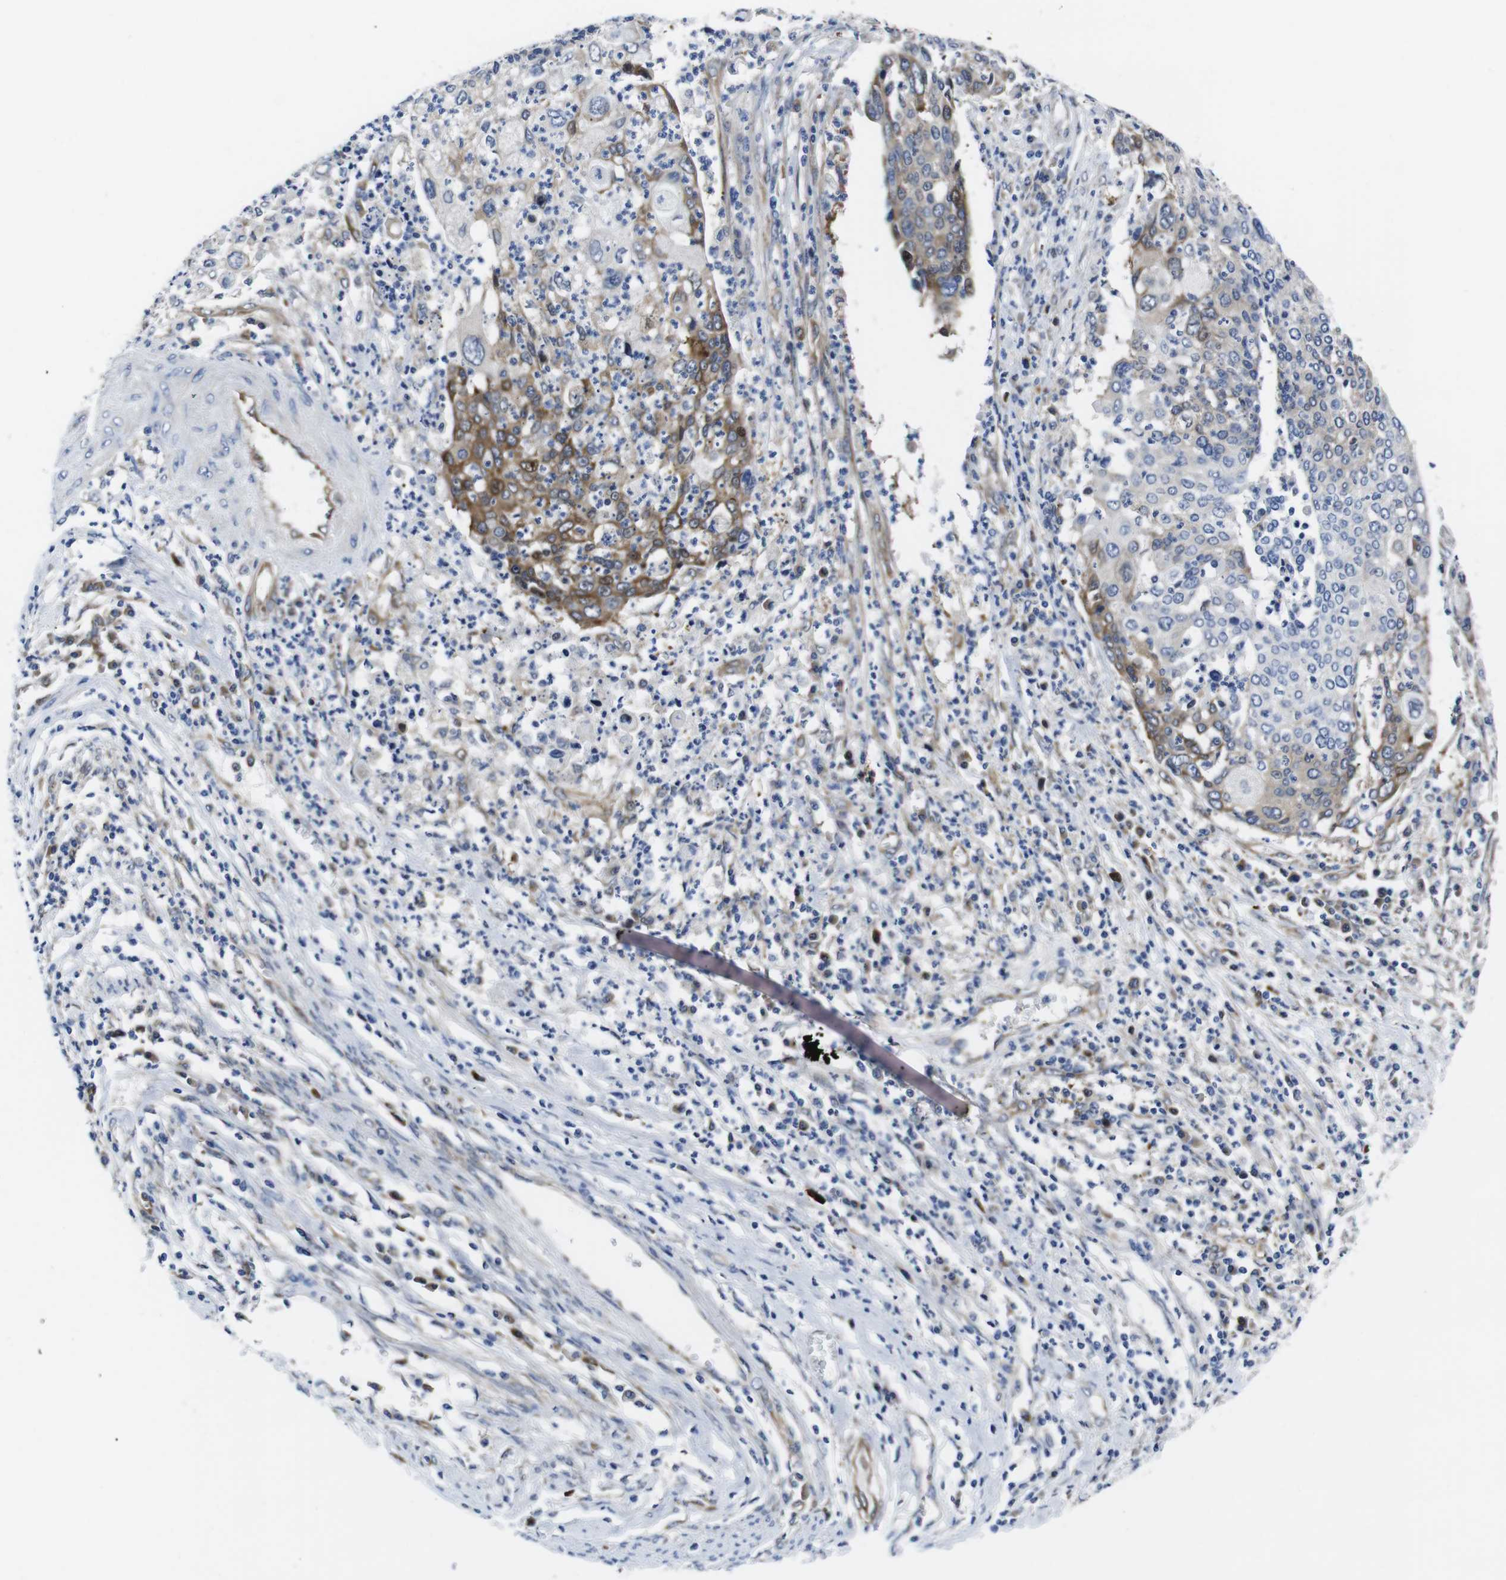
{"staining": {"intensity": "moderate", "quantity": "25%-75%", "location": "cytoplasmic/membranous"}, "tissue": "cervical cancer", "cell_type": "Tumor cells", "image_type": "cancer", "snomed": [{"axis": "morphology", "description": "Squamous cell carcinoma, NOS"}, {"axis": "topography", "description": "Cervix"}], "caption": "DAB immunohistochemical staining of human cervical cancer (squamous cell carcinoma) displays moderate cytoplasmic/membranous protein expression in about 25%-75% of tumor cells. (DAB IHC, brown staining for protein, blue staining for nuclei).", "gene": "EIF4A1", "patient": {"sex": "female", "age": 40}}